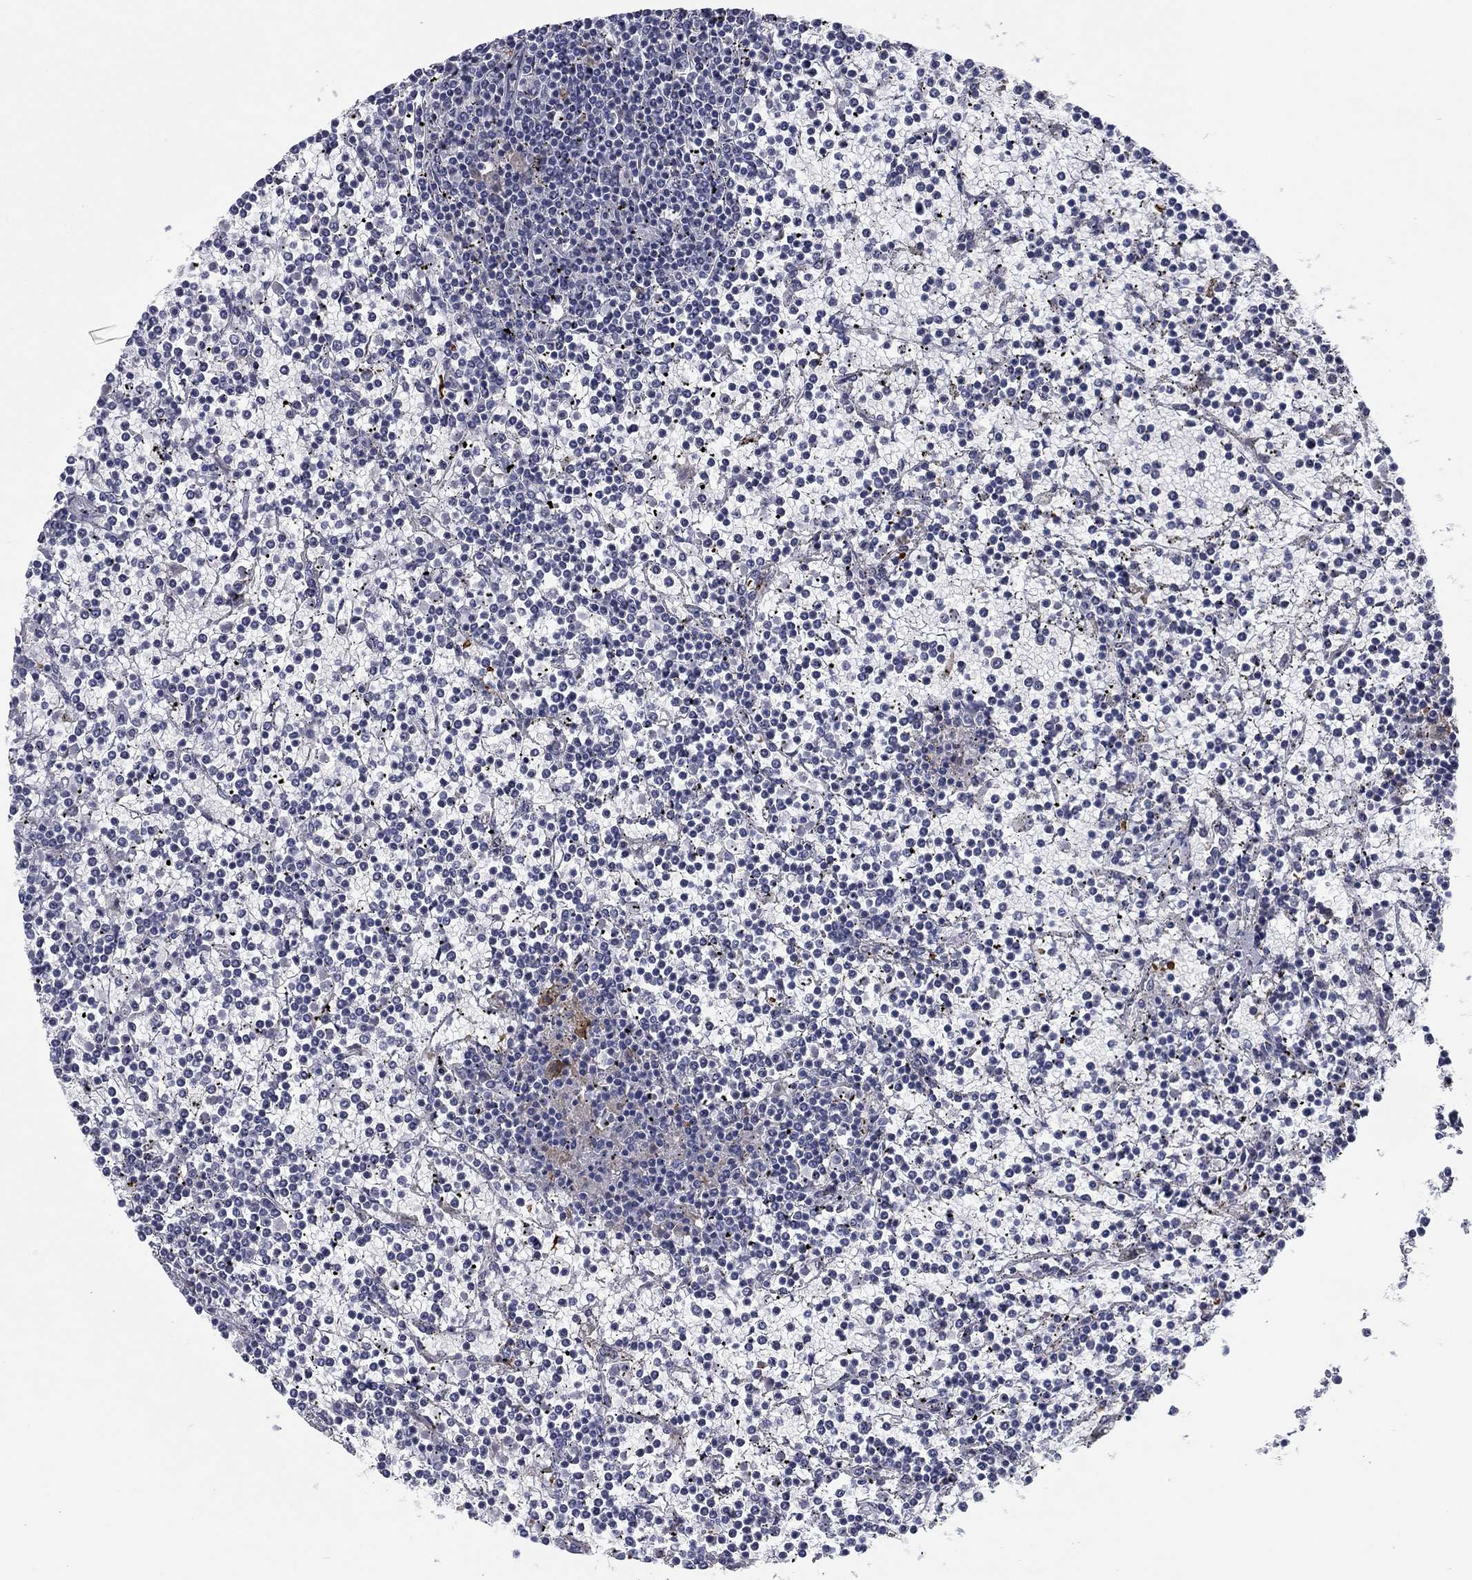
{"staining": {"intensity": "negative", "quantity": "none", "location": "none"}, "tissue": "lymphoma", "cell_type": "Tumor cells", "image_type": "cancer", "snomed": [{"axis": "morphology", "description": "Malignant lymphoma, non-Hodgkin's type, Low grade"}, {"axis": "topography", "description": "Spleen"}], "caption": "Human lymphoma stained for a protein using IHC exhibits no positivity in tumor cells.", "gene": "CALB1", "patient": {"sex": "female", "age": 19}}